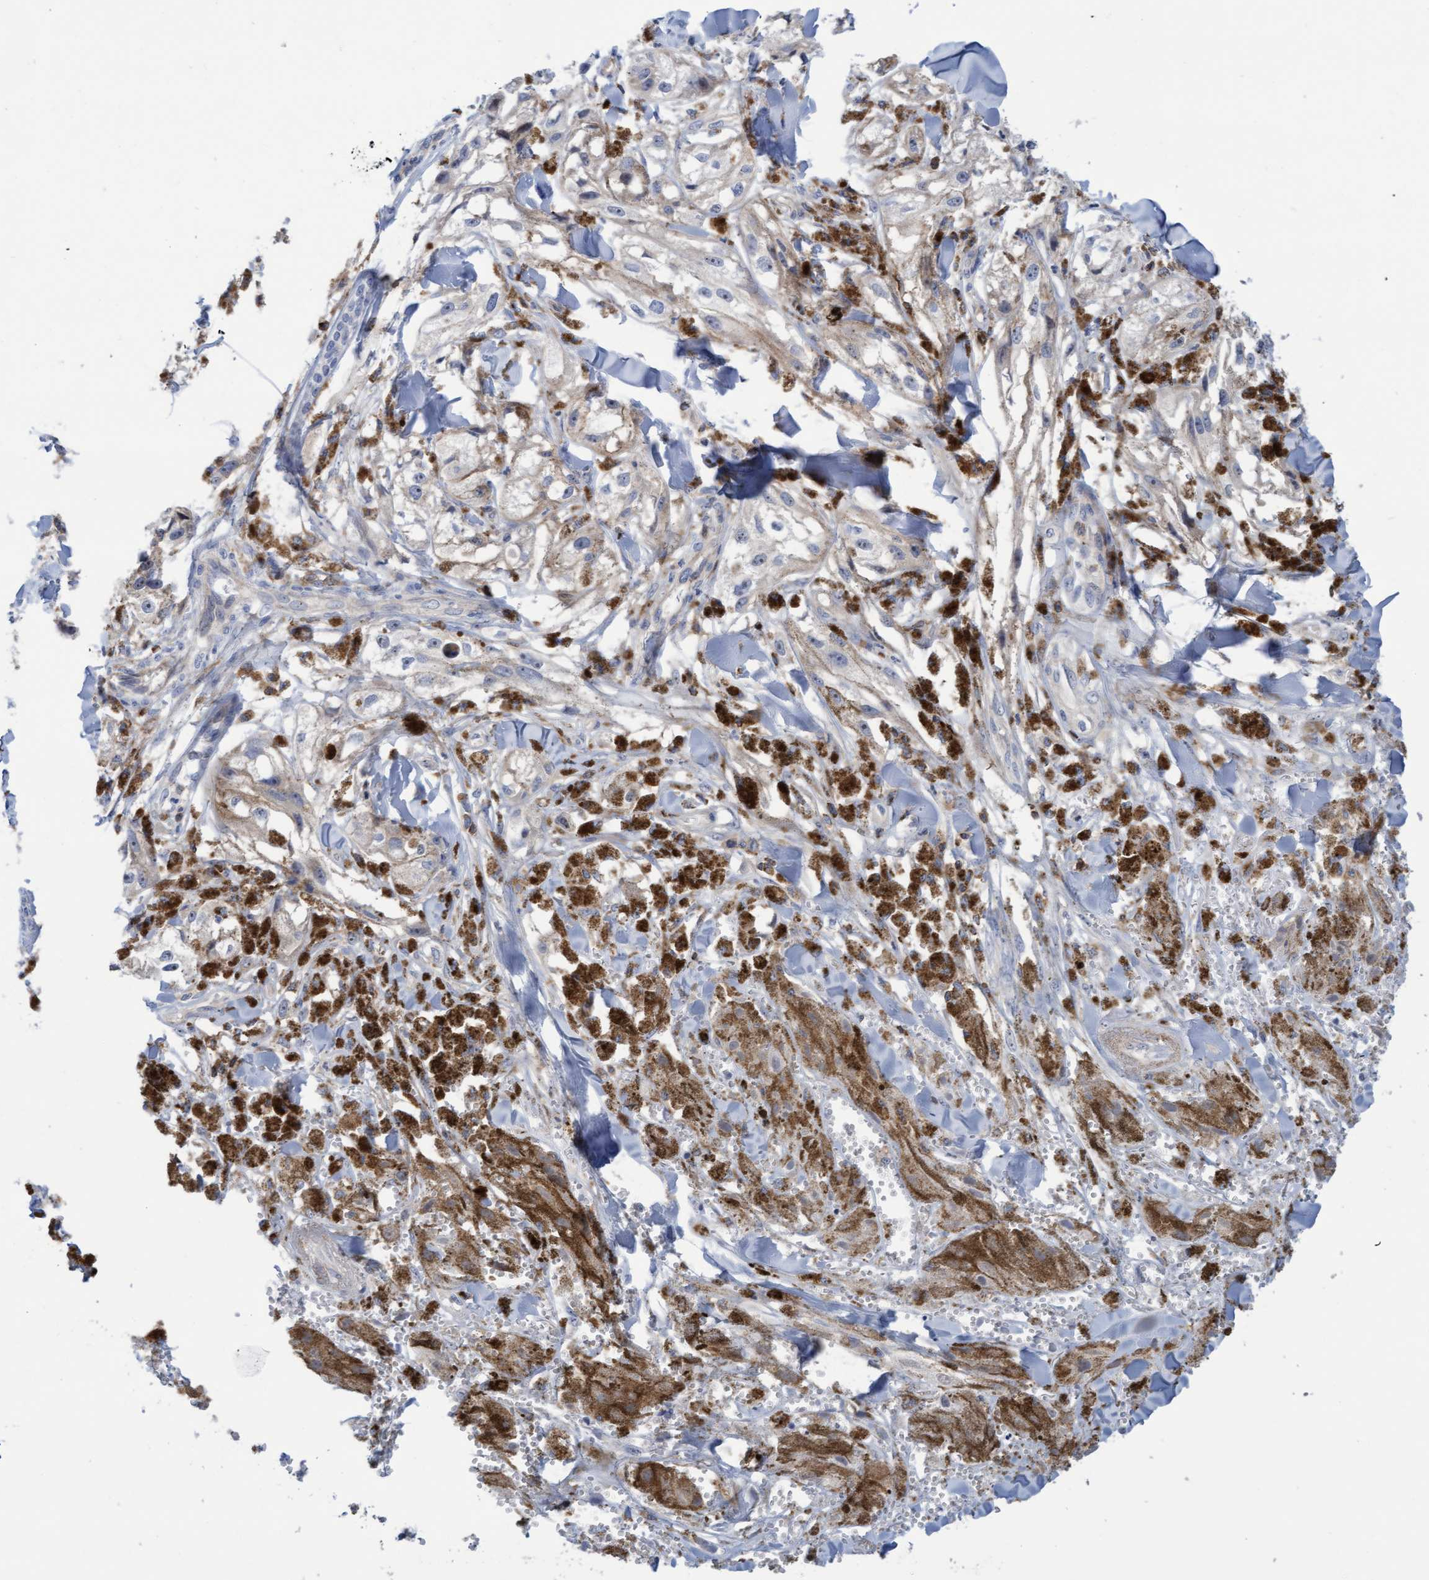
{"staining": {"intensity": "negative", "quantity": "none", "location": "none"}, "tissue": "melanoma", "cell_type": "Tumor cells", "image_type": "cancer", "snomed": [{"axis": "morphology", "description": "Malignant melanoma, NOS"}, {"axis": "topography", "description": "Skin"}], "caption": "A high-resolution image shows immunohistochemistry staining of malignant melanoma, which shows no significant positivity in tumor cells.", "gene": "FNBP1", "patient": {"sex": "male", "age": 88}}